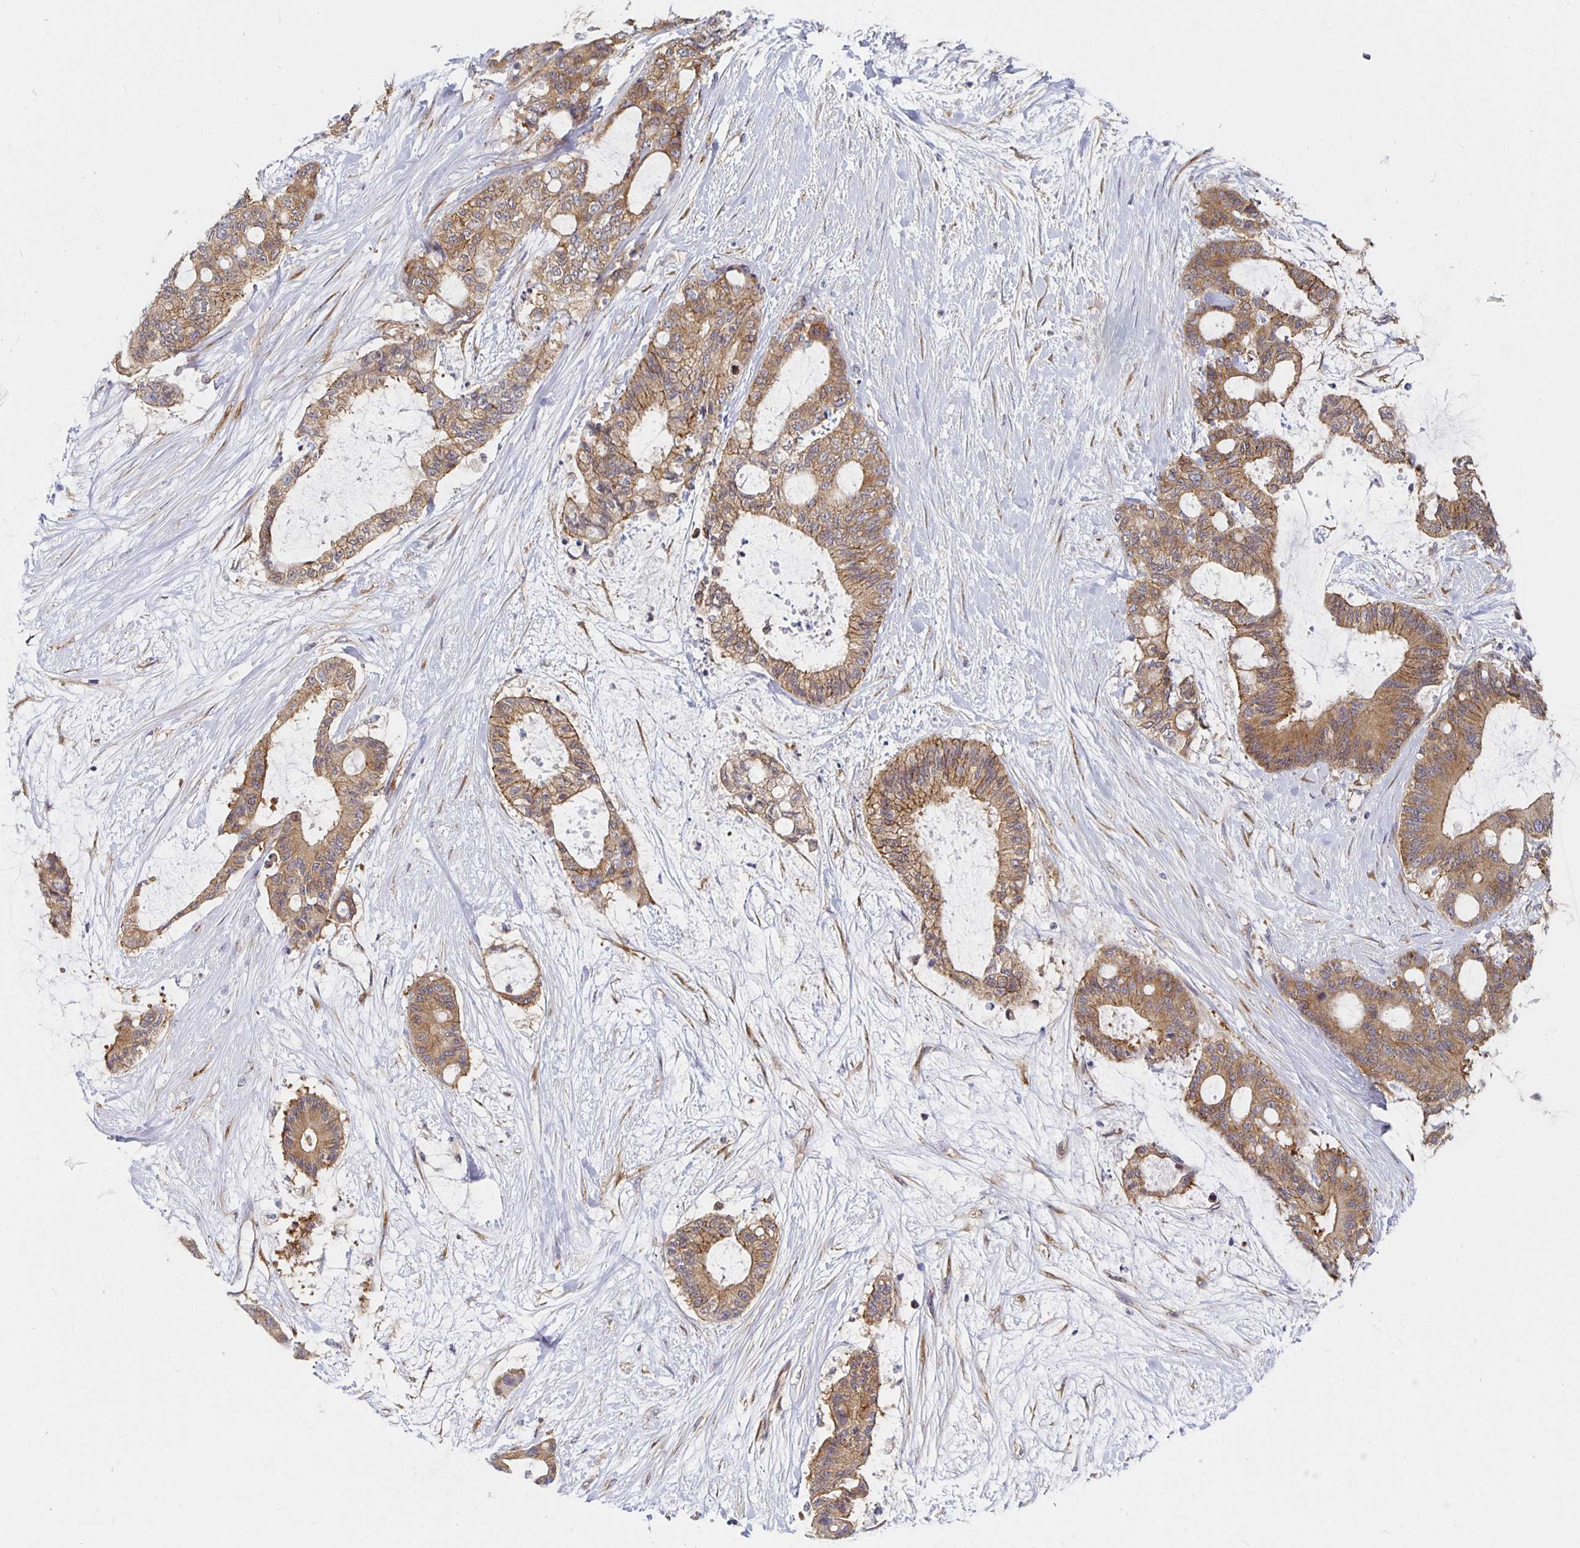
{"staining": {"intensity": "moderate", "quantity": ">75%", "location": "cytoplasmic/membranous"}, "tissue": "liver cancer", "cell_type": "Tumor cells", "image_type": "cancer", "snomed": [{"axis": "morphology", "description": "Normal tissue, NOS"}, {"axis": "morphology", "description": "Cholangiocarcinoma"}, {"axis": "topography", "description": "Liver"}, {"axis": "topography", "description": "Peripheral nerve tissue"}], "caption": "Protein expression analysis of human cholangiocarcinoma (liver) reveals moderate cytoplasmic/membranous staining in about >75% of tumor cells. Nuclei are stained in blue.", "gene": "PDAP1", "patient": {"sex": "female", "age": 73}}